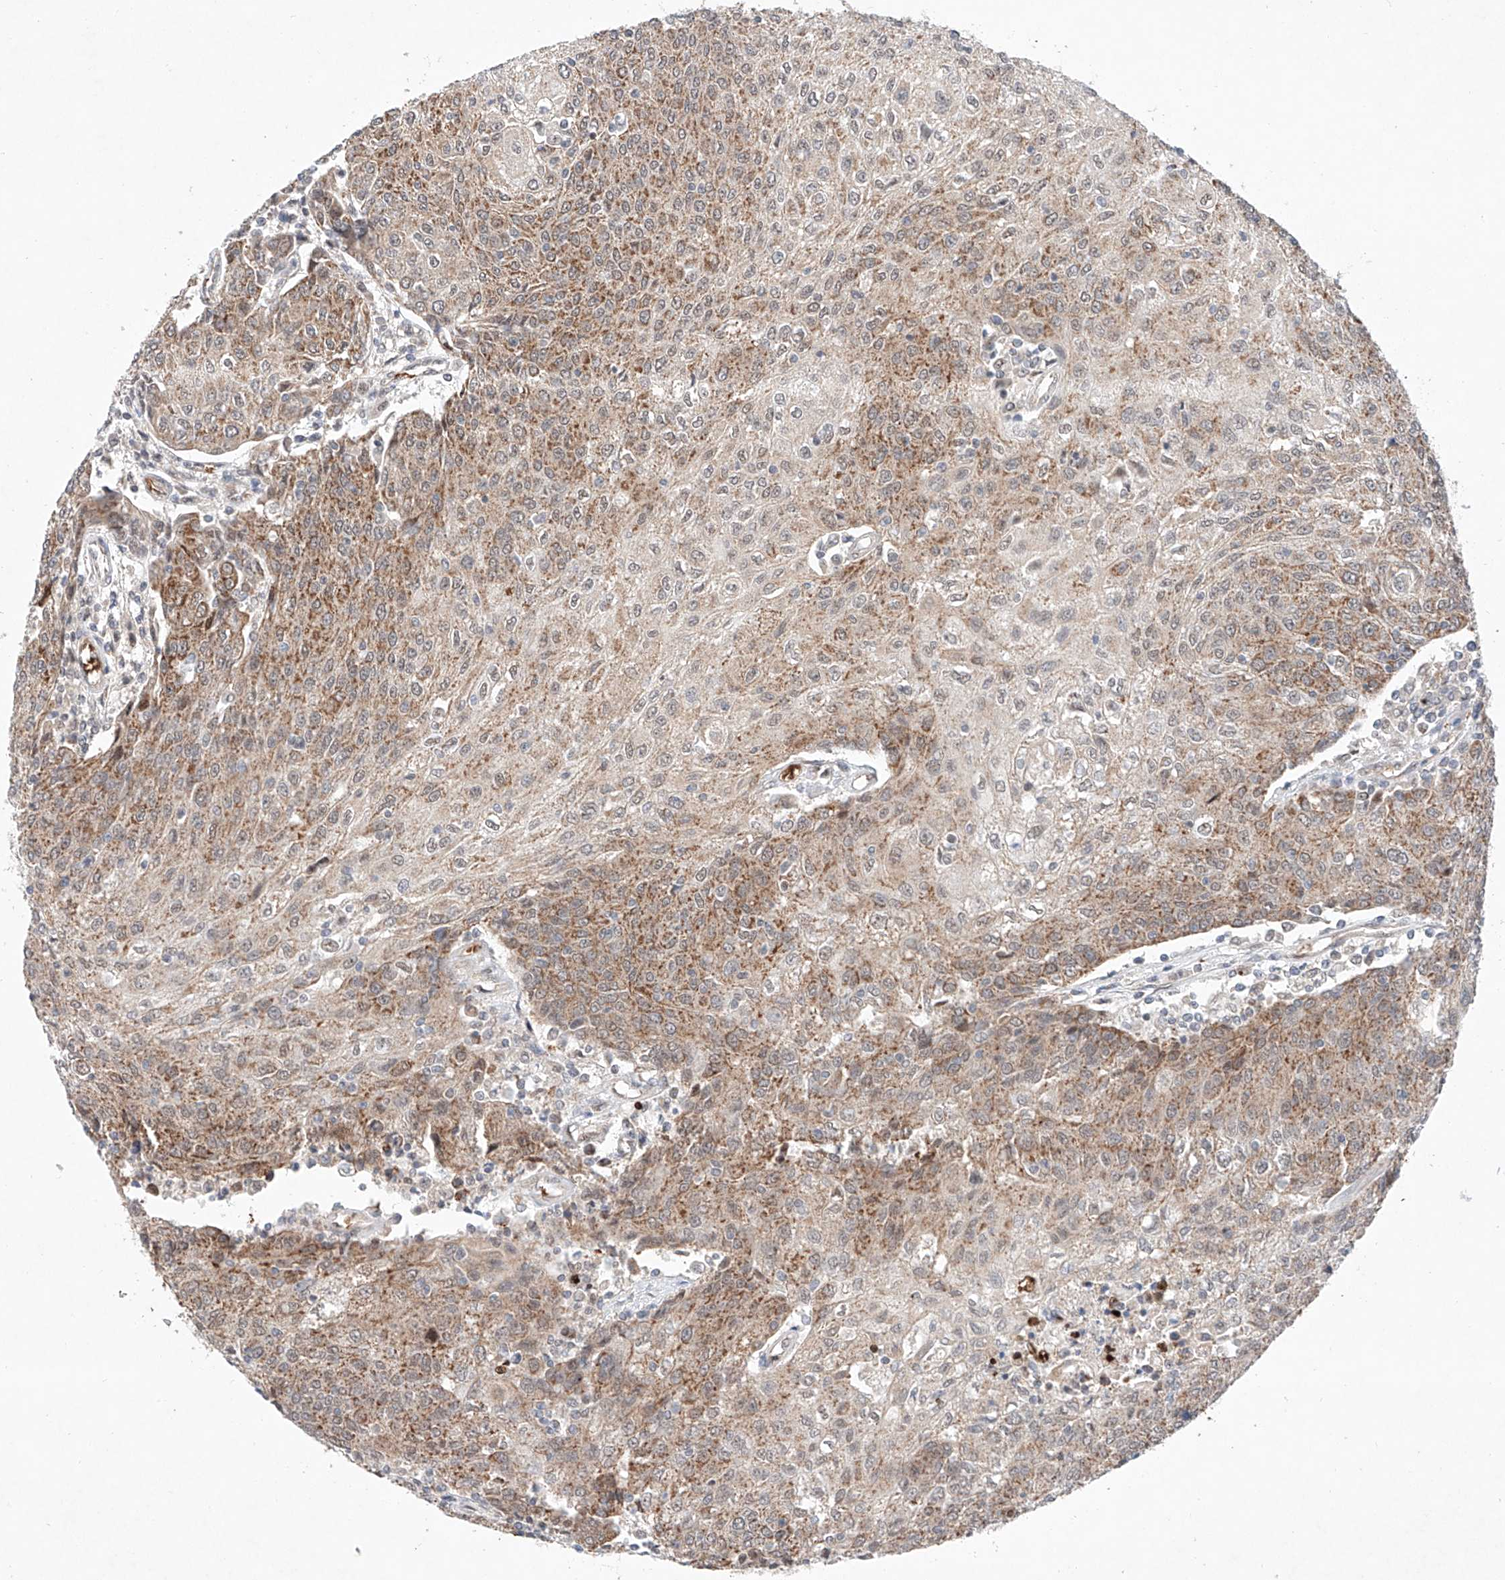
{"staining": {"intensity": "moderate", "quantity": ">75%", "location": "cytoplasmic/membranous"}, "tissue": "urothelial cancer", "cell_type": "Tumor cells", "image_type": "cancer", "snomed": [{"axis": "morphology", "description": "Urothelial carcinoma, High grade"}, {"axis": "topography", "description": "Urinary bladder"}], "caption": "Urothelial cancer tissue exhibits moderate cytoplasmic/membranous expression in approximately >75% of tumor cells, visualized by immunohistochemistry.", "gene": "FASTK", "patient": {"sex": "female", "age": 85}}